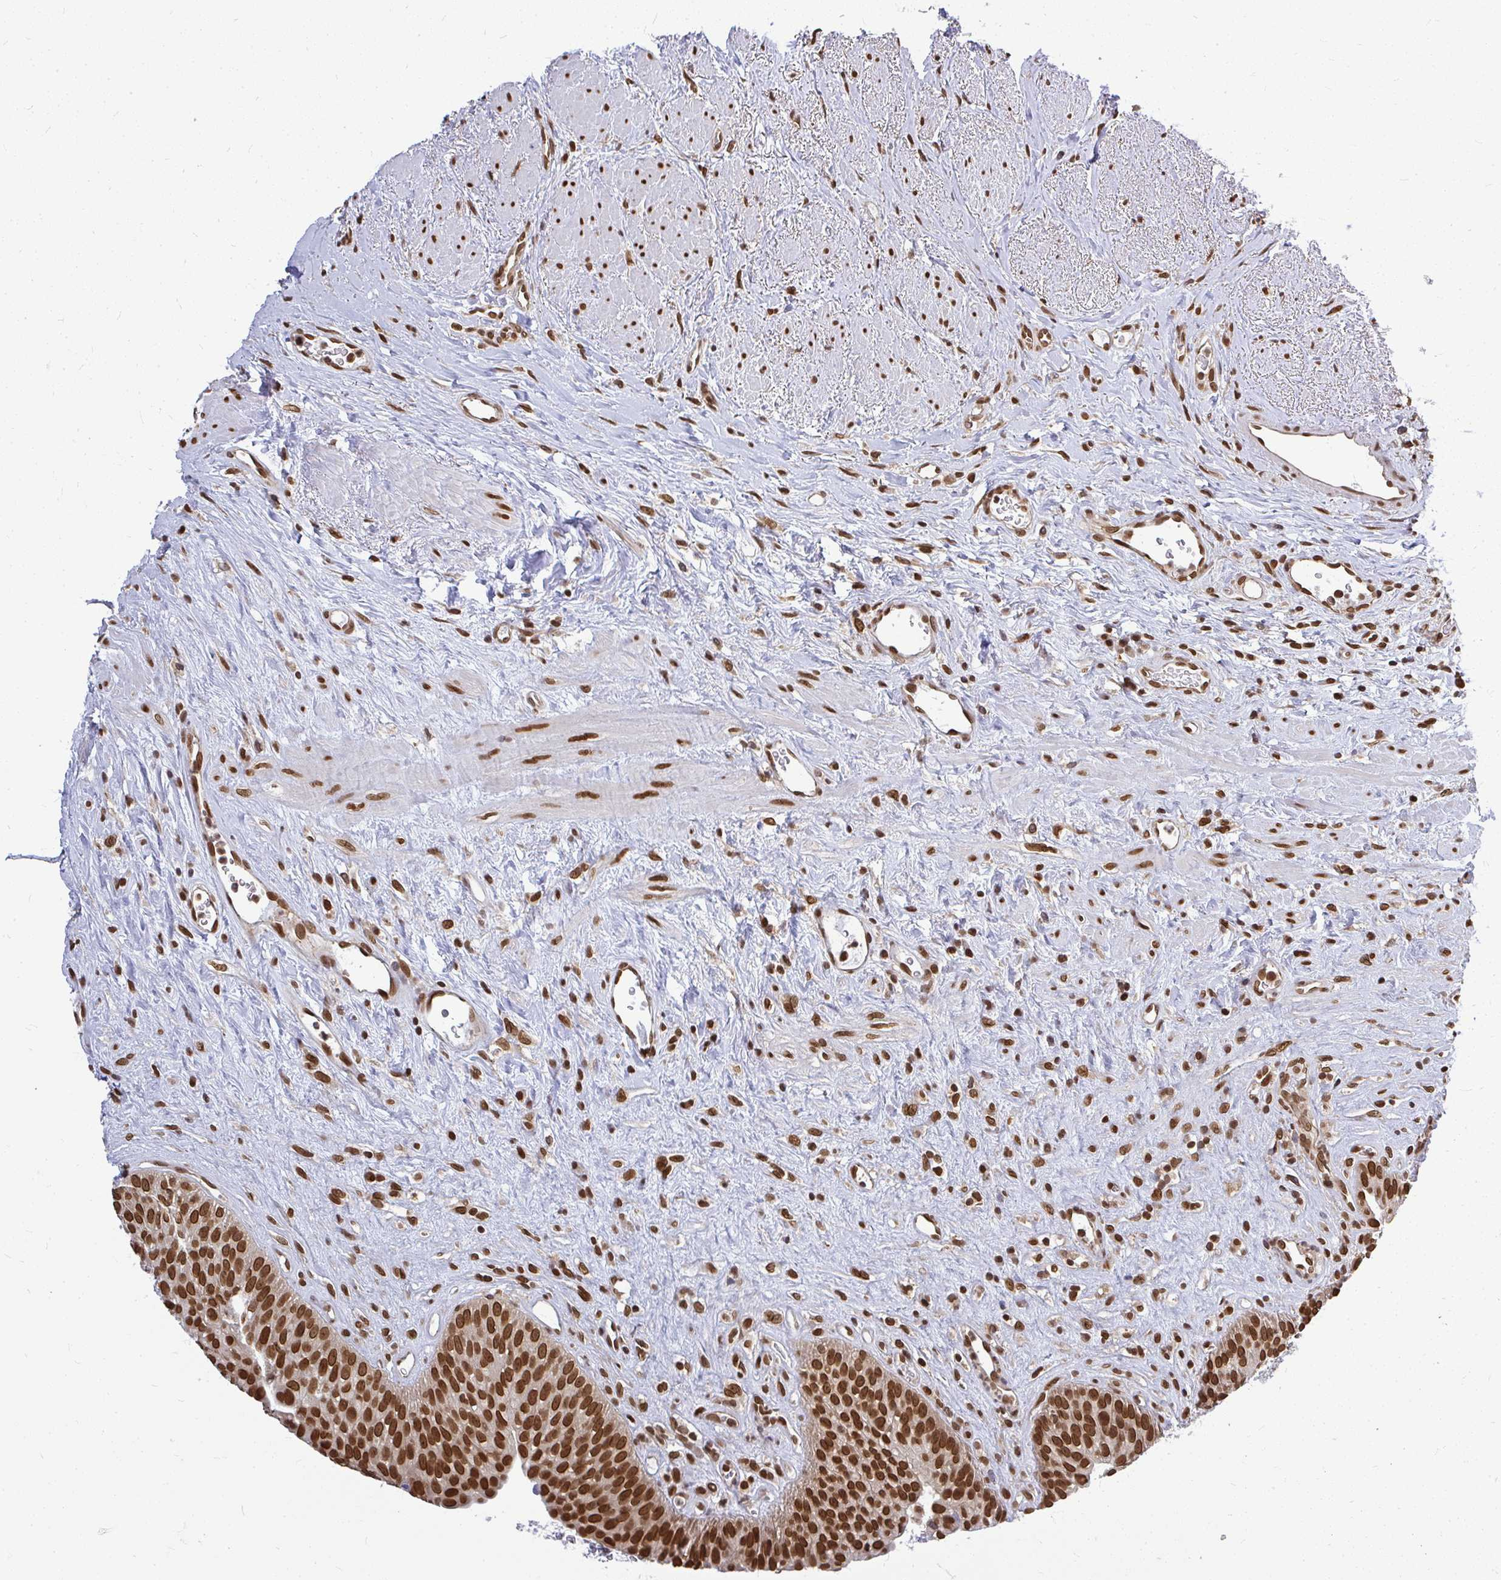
{"staining": {"intensity": "strong", "quantity": ">75%", "location": "nuclear"}, "tissue": "urinary bladder", "cell_type": "Urothelial cells", "image_type": "normal", "snomed": [{"axis": "morphology", "description": "Normal tissue, NOS"}, {"axis": "topography", "description": "Urinary bladder"}], "caption": "Immunohistochemistry (IHC) of benign urinary bladder displays high levels of strong nuclear expression in about >75% of urothelial cells.", "gene": "XPO1", "patient": {"sex": "female", "age": 56}}